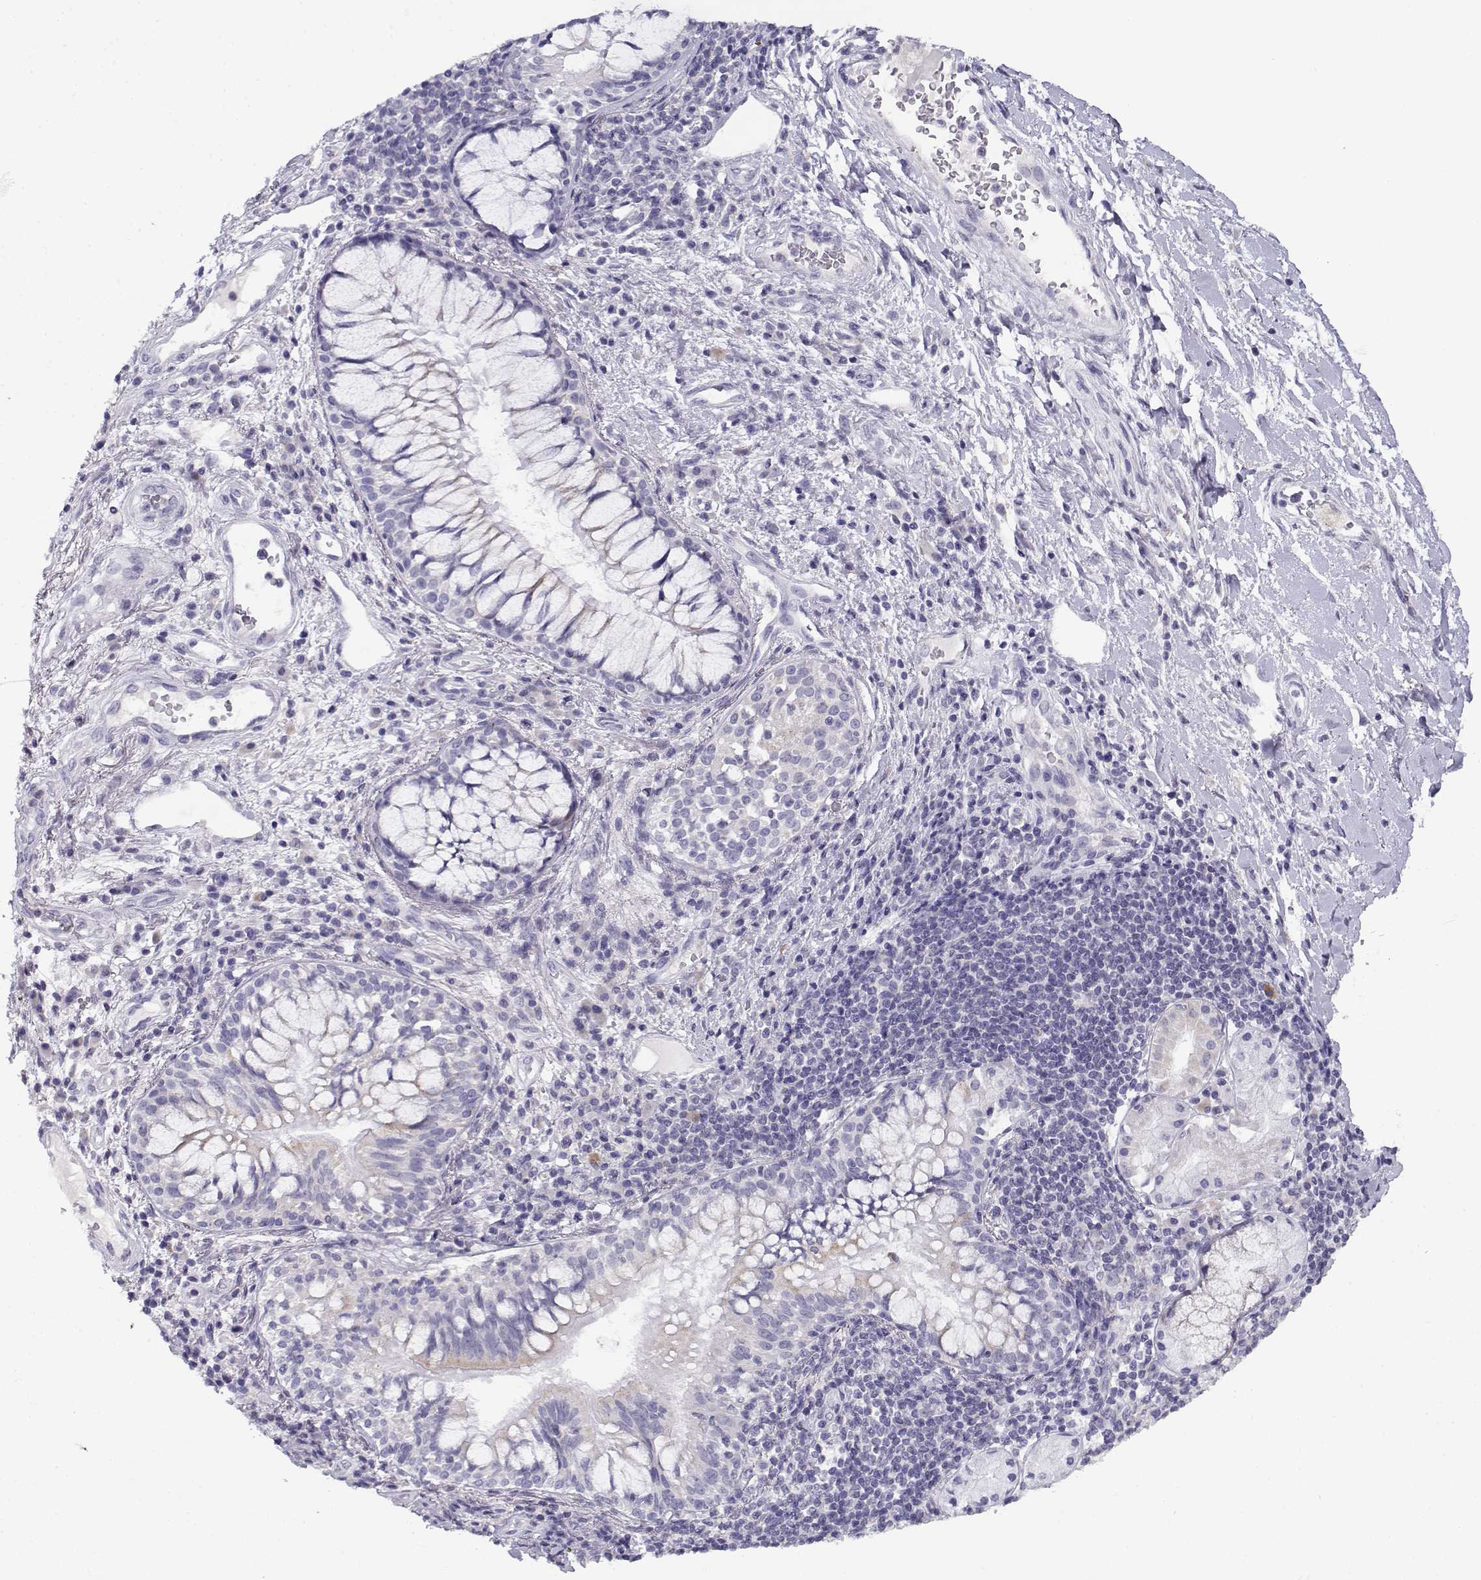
{"staining": {"intensity": "negative", "quantity": "none", "location": "none"}, "tissue": "lung cancer", "cell_type": "Tumor cells", "image_type": "cancer", "snomed": [{"axis": "morphology", "description": "Normal tissue, NOS"}, {"axis": "morphology", "description": "Squamous cell carcinoma, NOS"}, {"axis": "topography", "description": "Bronchus"}, {"axis": "topography", "description": "Lung"}], "caption": "An IHC photomicrograph of lung squamous cell carcinoma is shown. There is no staining in tumor cells of lung squamous cell carcinoma.", "gene": "FAM166A", "patient": {"sex": "male", "age": 64}}